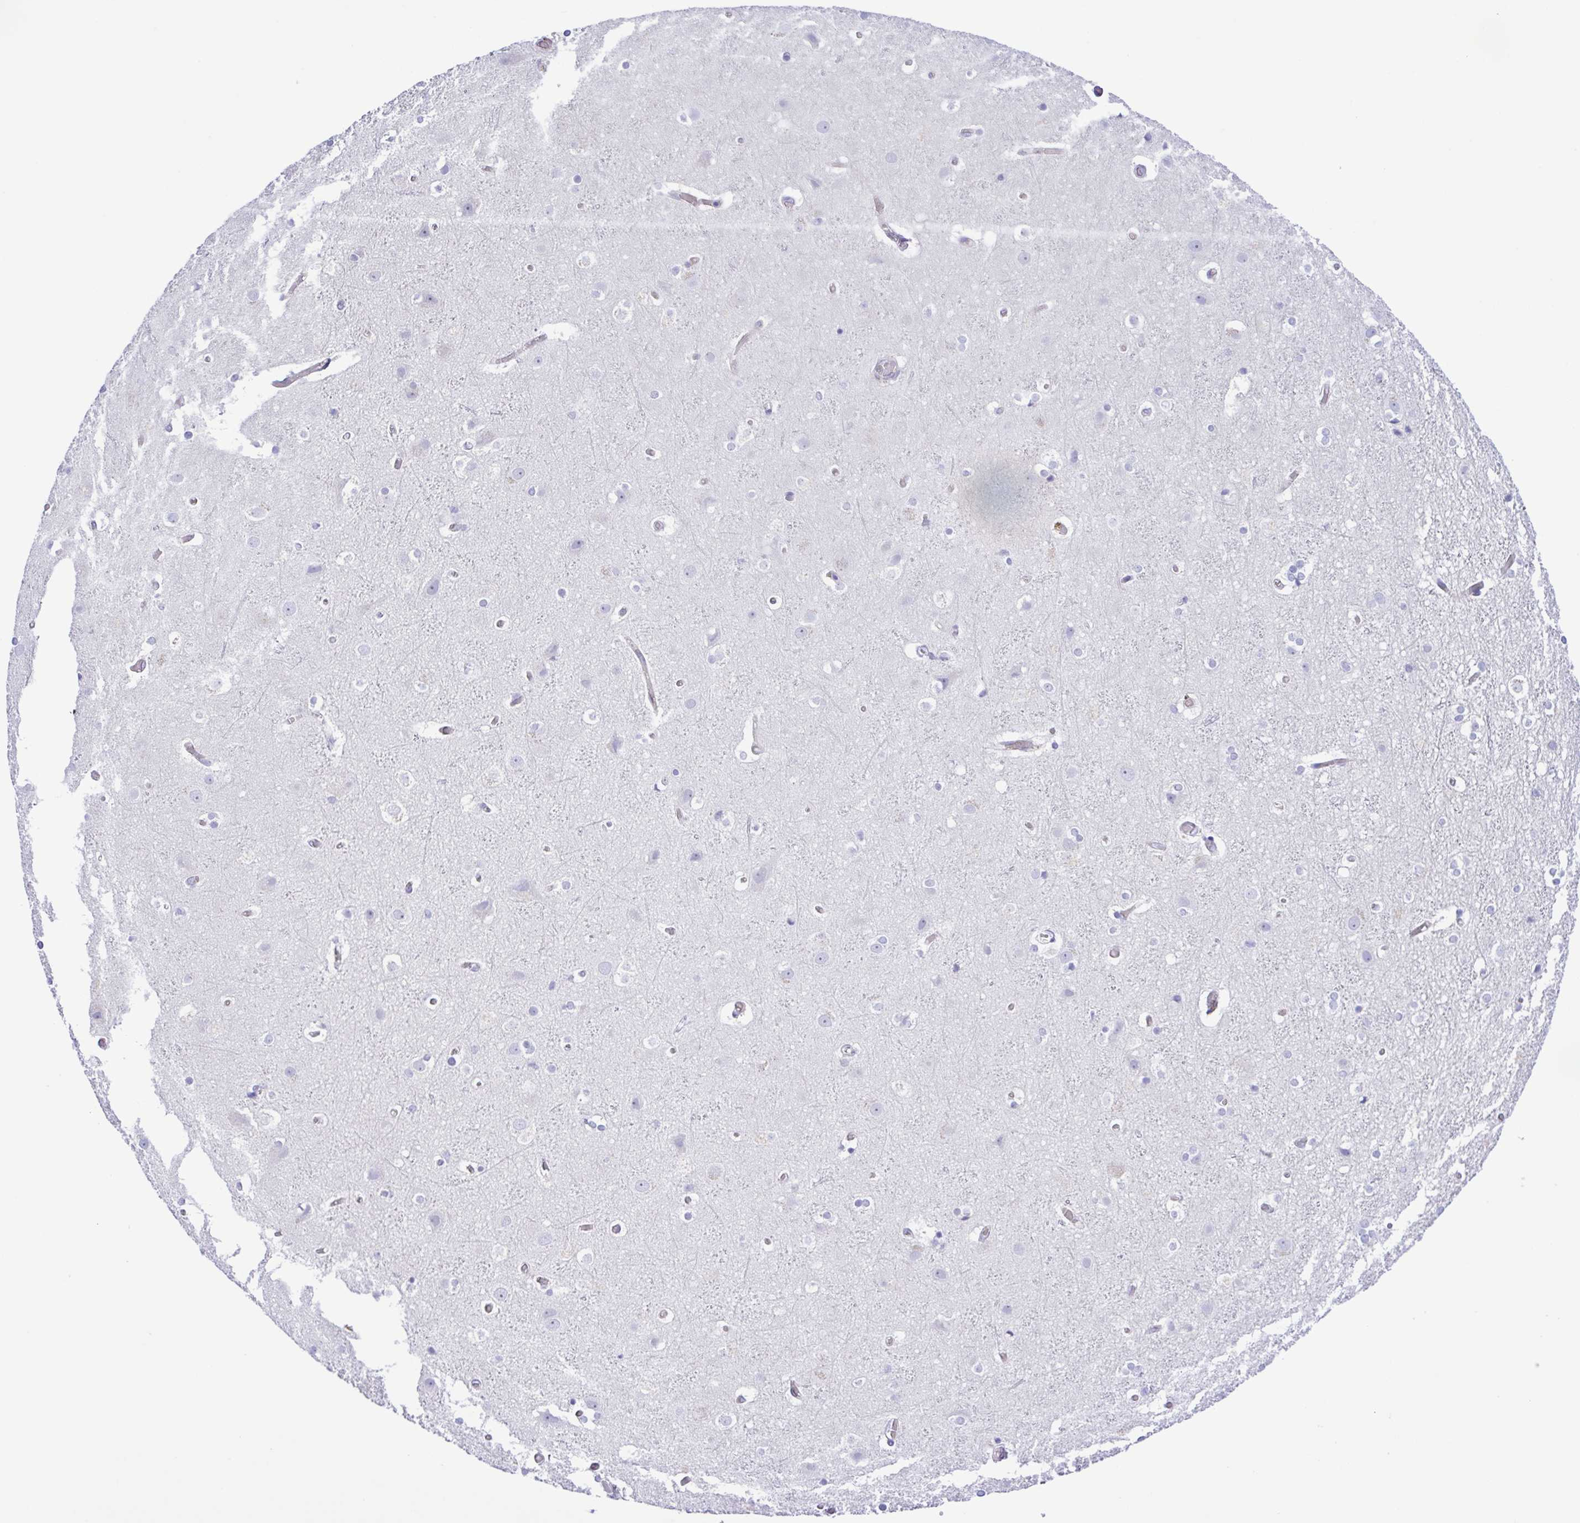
{"staining": {"intensity": "negative", "quantity": "none", "location": "none"}, "tissue": "cerebral cortex", "cell_type": "Endothelial cells", "image_type": "normal", "snomed": [{"axis": "morphology", "description": "Normal tissue, NOS"}, {"axis": "topography", "description": "Cerebral cortex"}], "caption": "This is an immunohistochemistry image of normal cerebral cortex. There is no staining in endothelial cells.", "gene": "CYP11A1", "patient": {"sex": "female", "age": 52}}